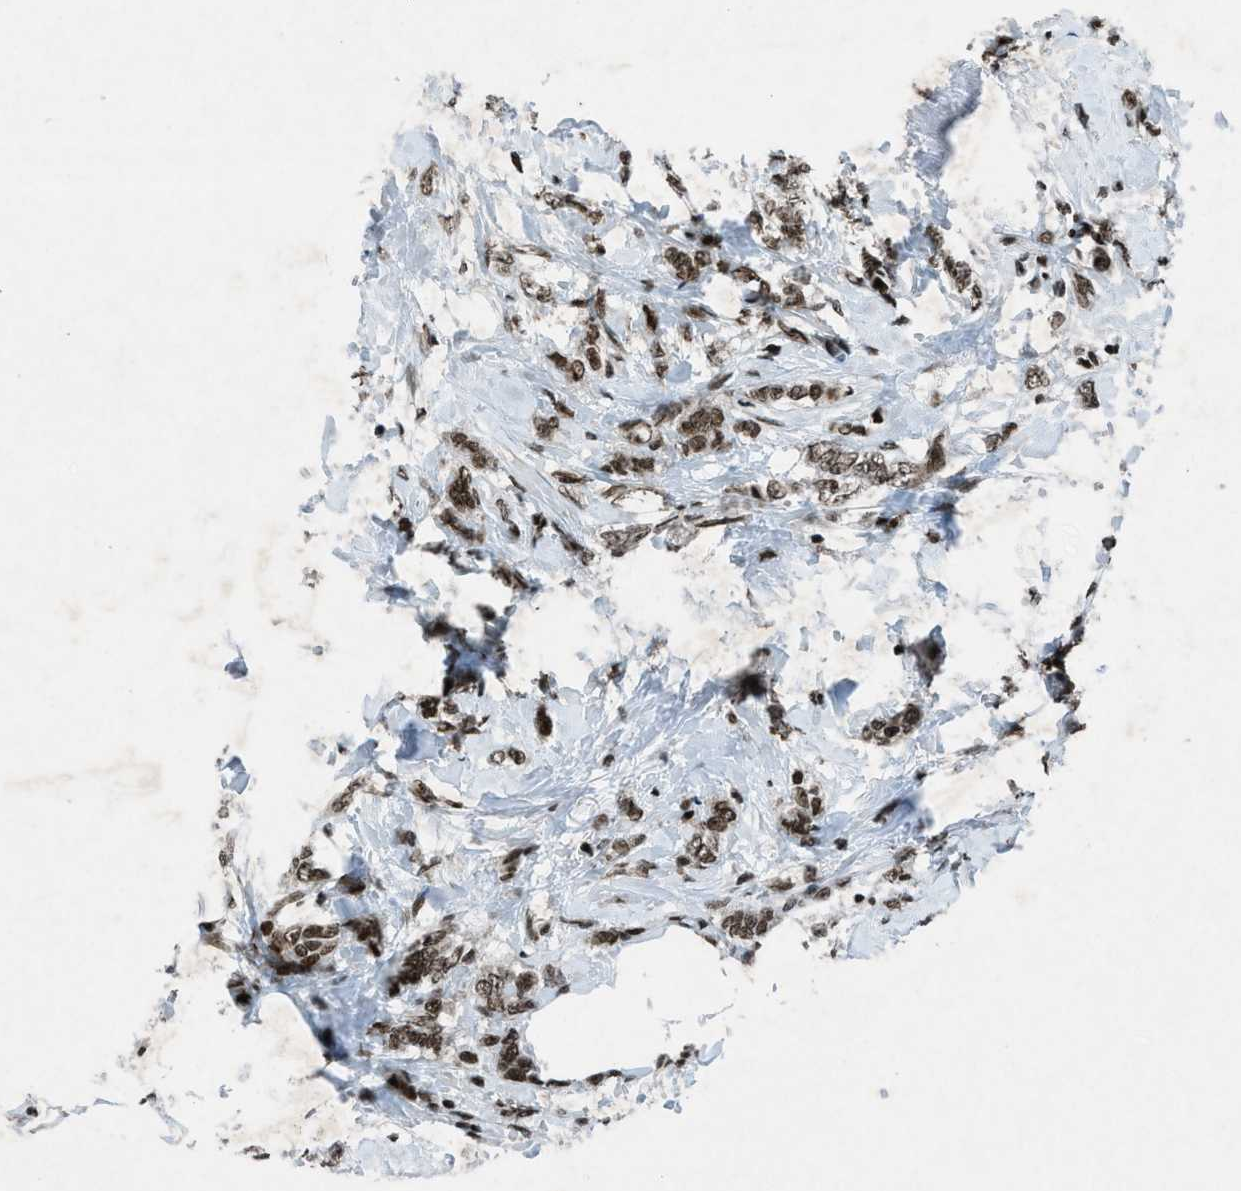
{"staining": {"intensity": "moderate", "quantity": ">75%", "location": "nuclear"}, "tissue": "breast cancer", "cell_type": "Tumor cells", "image_type": "cancer", "snomed": [{"axis": "morphology", "description": "Lobular carcinoma, in situ"}, {"axis": "morphology", "description": "Lobular carcinoma"}, {"axis": "topography", "description": "Breast"}], "caption": "A photomicrograph of breast lobular carcinoma in situ stained for a protein reveals moderate nuclear brown staining in tumor cells.", "gene": "NXF1", "patient": {"sex": "female", "age": 41}}